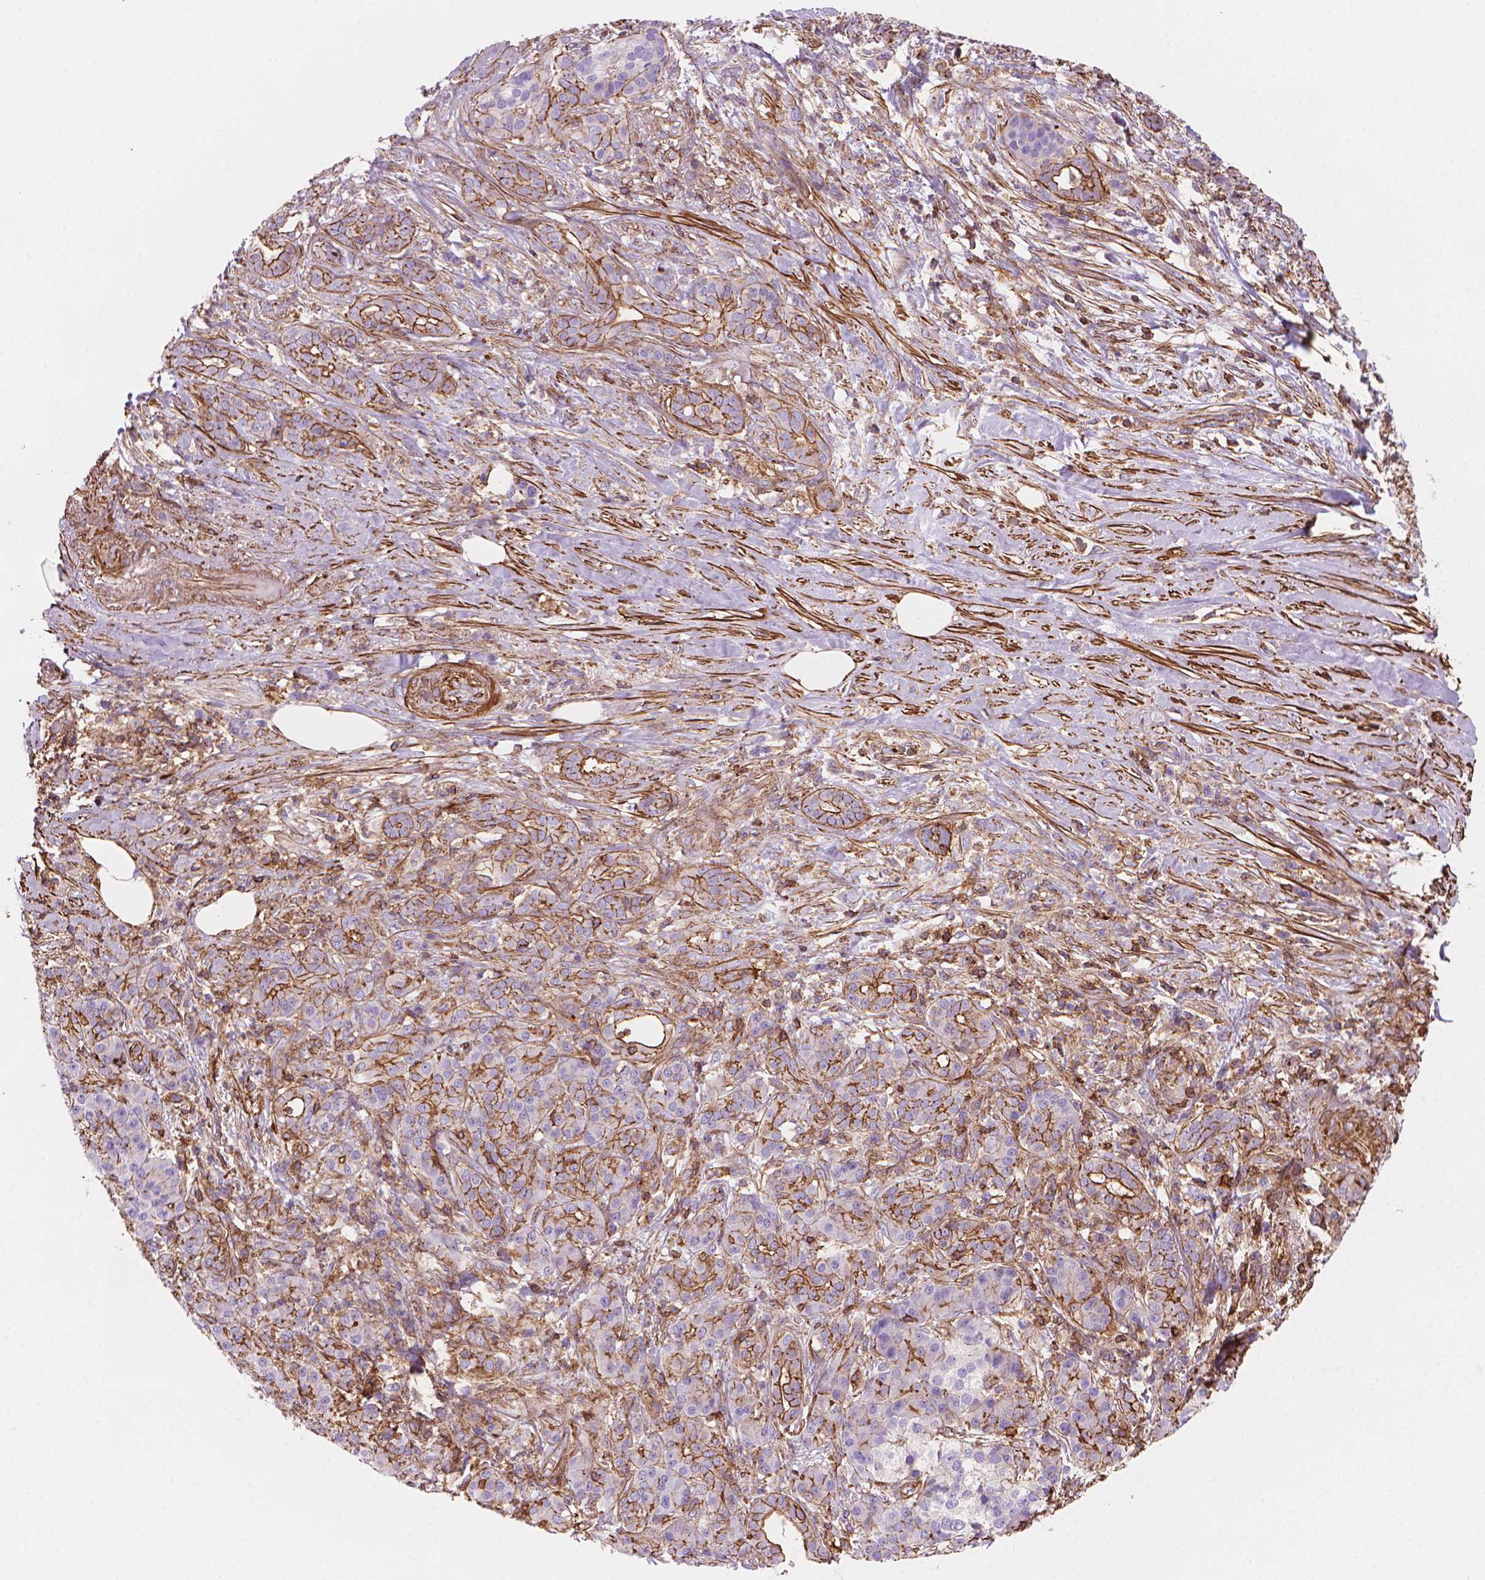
{"staining": {"intensity": "moderate", "quantity": ">75%", "location": "cytoplasmic/membranous"}, "tissue": "pancreatic cancer", "cell_type": "Tumor cells", "image_type": "cancer", "snomed": [{"axis": "morphology", "description": "Normal tissue, NOS"}, {"axis": "morphology", "description": "Inflammation, NOS"}, {"axis": "morphology", "description": "Adenocarcinoma, NOS"}, {"axis": "topography", "description": "Pancreas"}], "caption": "A photomicrograph showing moderate cytoplasmic/membranous staining in about >75% of tumor cells in pancreatic cancer (adenocarcinoma), as visualized by brown immunohistochemical staining.", "gene": "PATJ", "patient": {"sex": "male", "age": 57}}